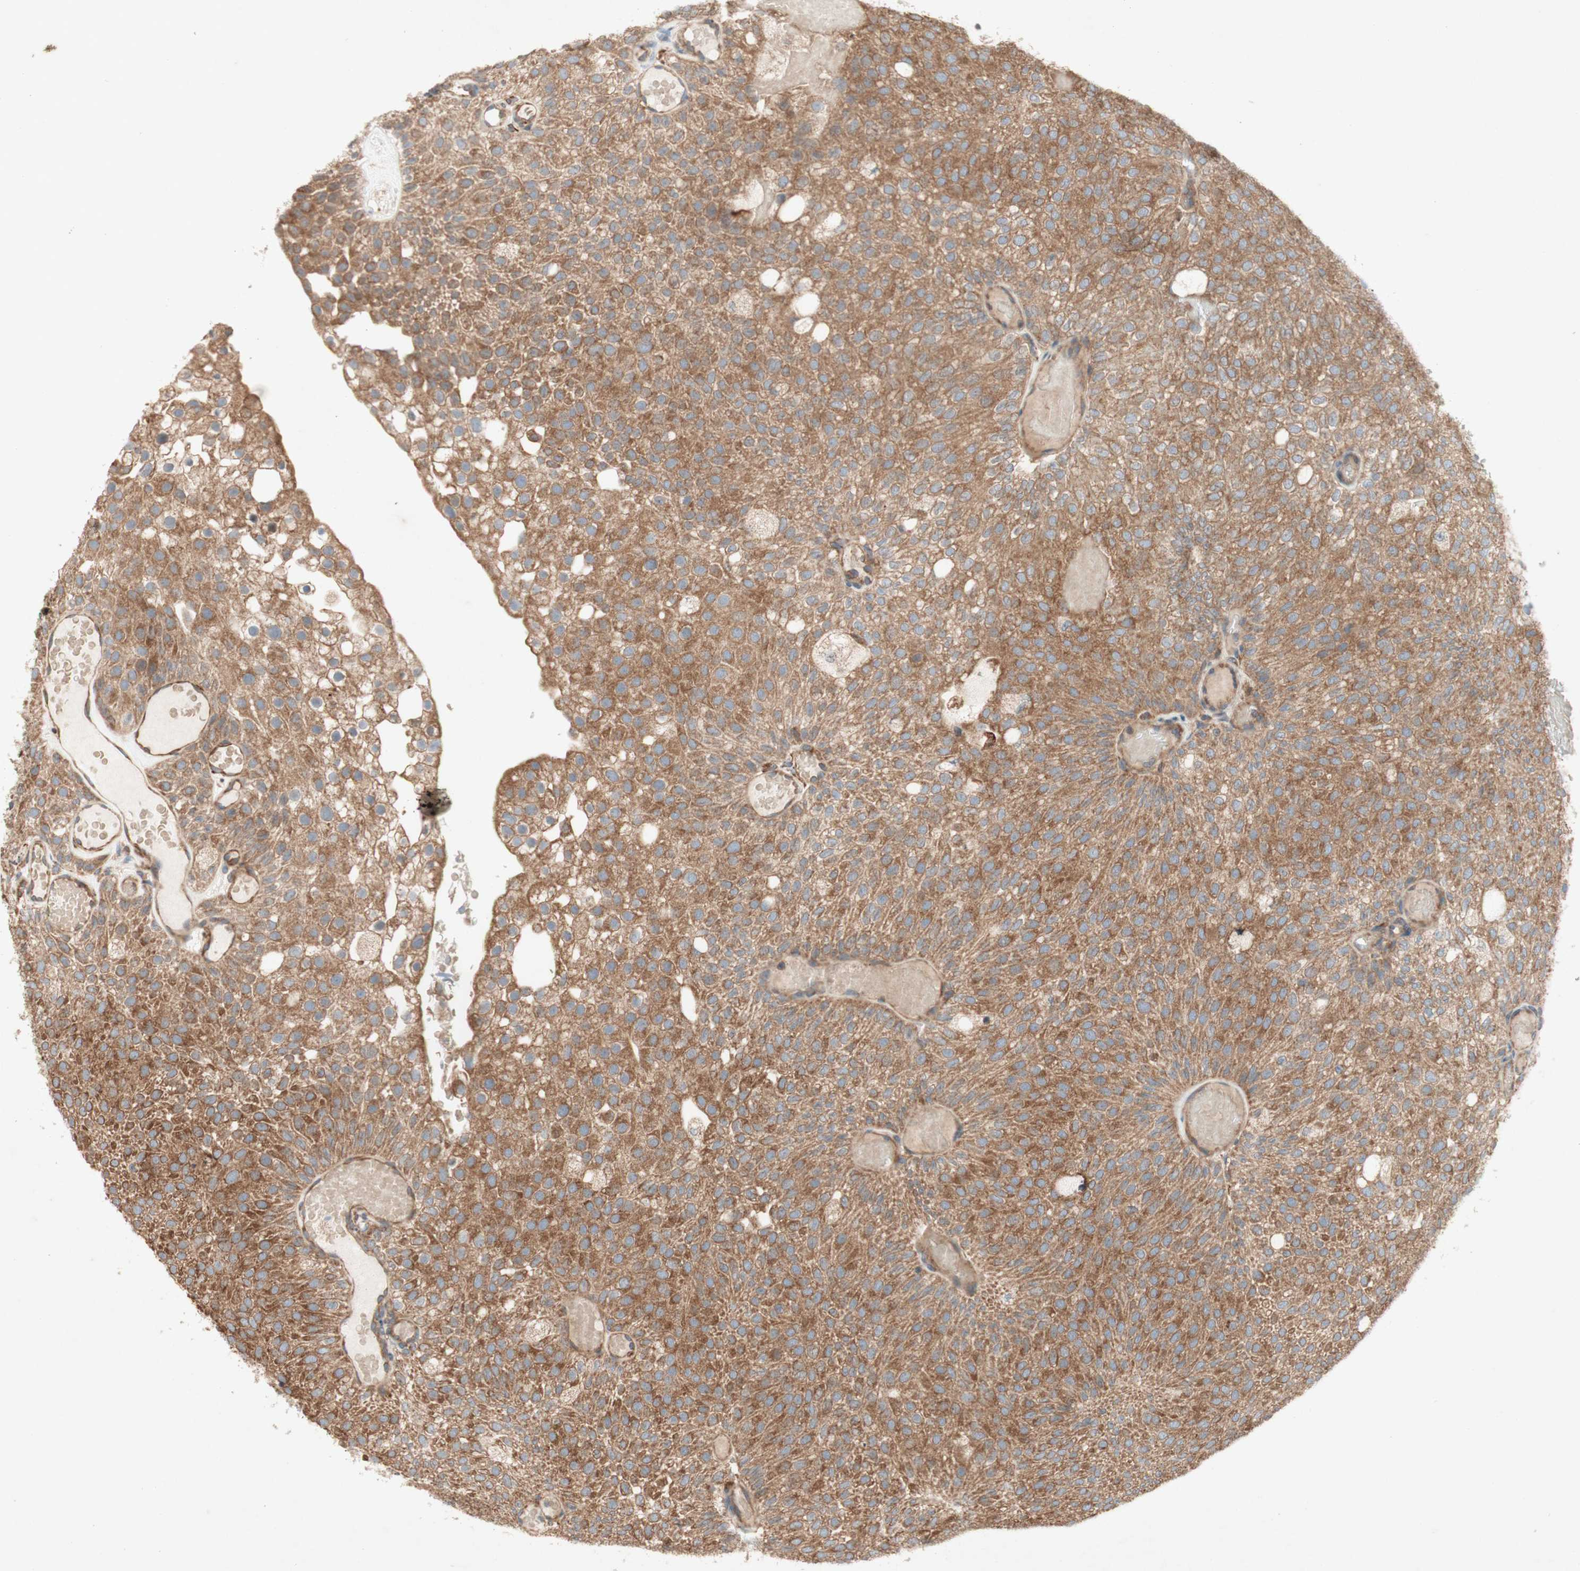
{"staining": {"intensity": "moderate", "quantity": ">75%", "location": "cytoplasmic/membranous"}, "tissue": "urothelial cancer", "cell_type": "Tumor cells", "image_type": "cancer", "snomed": [{"axis": "morphology", "description": "Urothelial carcinoma, Low grade"}, {"axis": "topography", "description": "Urinary bladder"}], "caption": "Low-grade urothelial carcinoma stained with a brown dye displays moderate cytoplasmic/membranous positive staining in about >75% of tumor cells.", "gene": "SOCS2", "patient": {"sex": "male", "age": 78}}